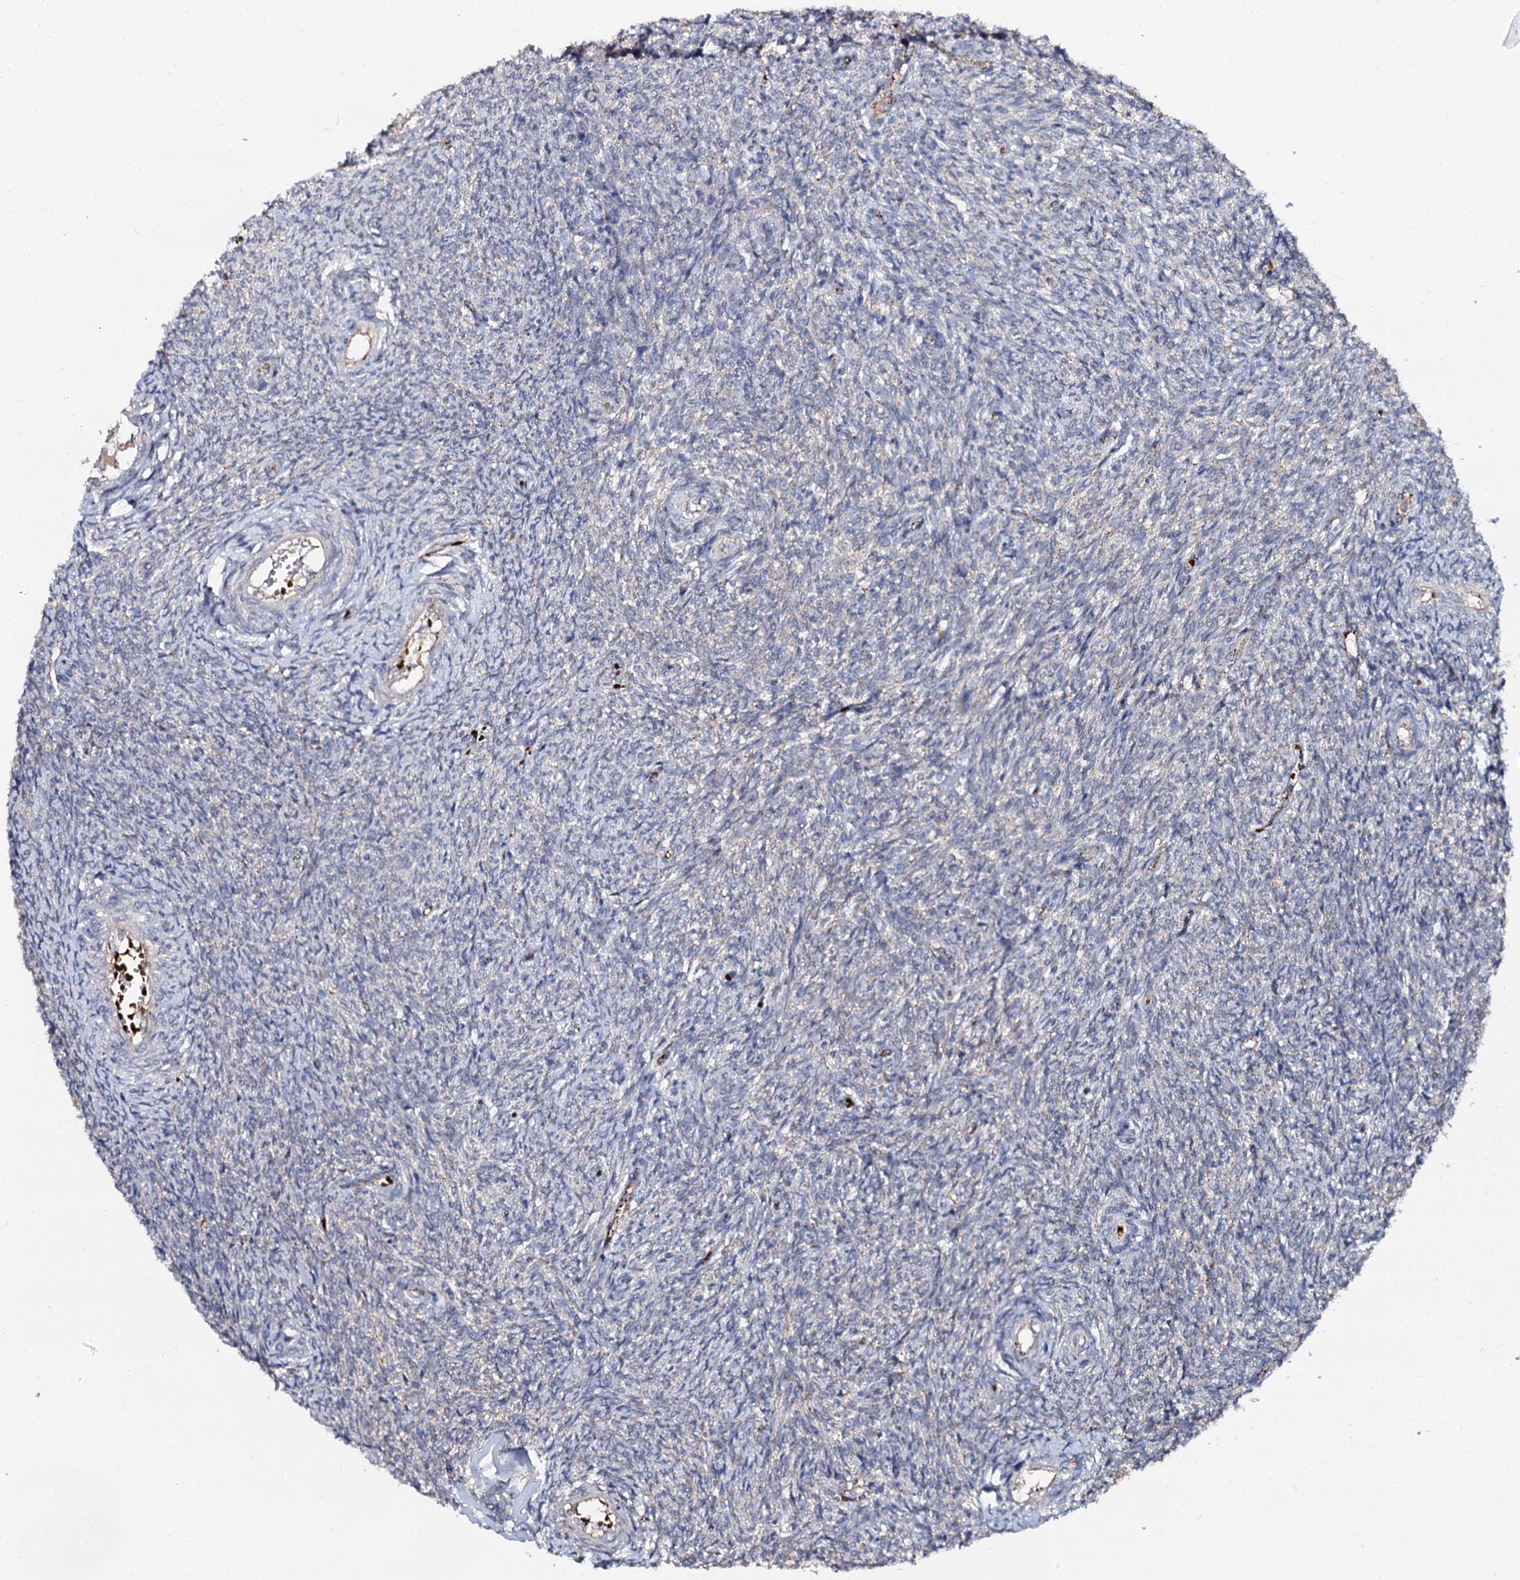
{"staining": {"intensity": "moderate", "quantity": ">75%", "location": "cytoplasmic/membranous"}, "tissue": "ovary", "cell_type": "Follicle cells", "image_type": "normal", "snomed": [{"axis": "morphology", "description": "Normal tissue, NOS"}, {"axis": "topography", "description": "Ovary"}], "caption": "Follicle cells reveal moderate cytoplasmic/membranous expression in approximately >75% of cells in benign ovary.", "gene": "GBA1", "patient": {"sex": "female", "age": 44}}